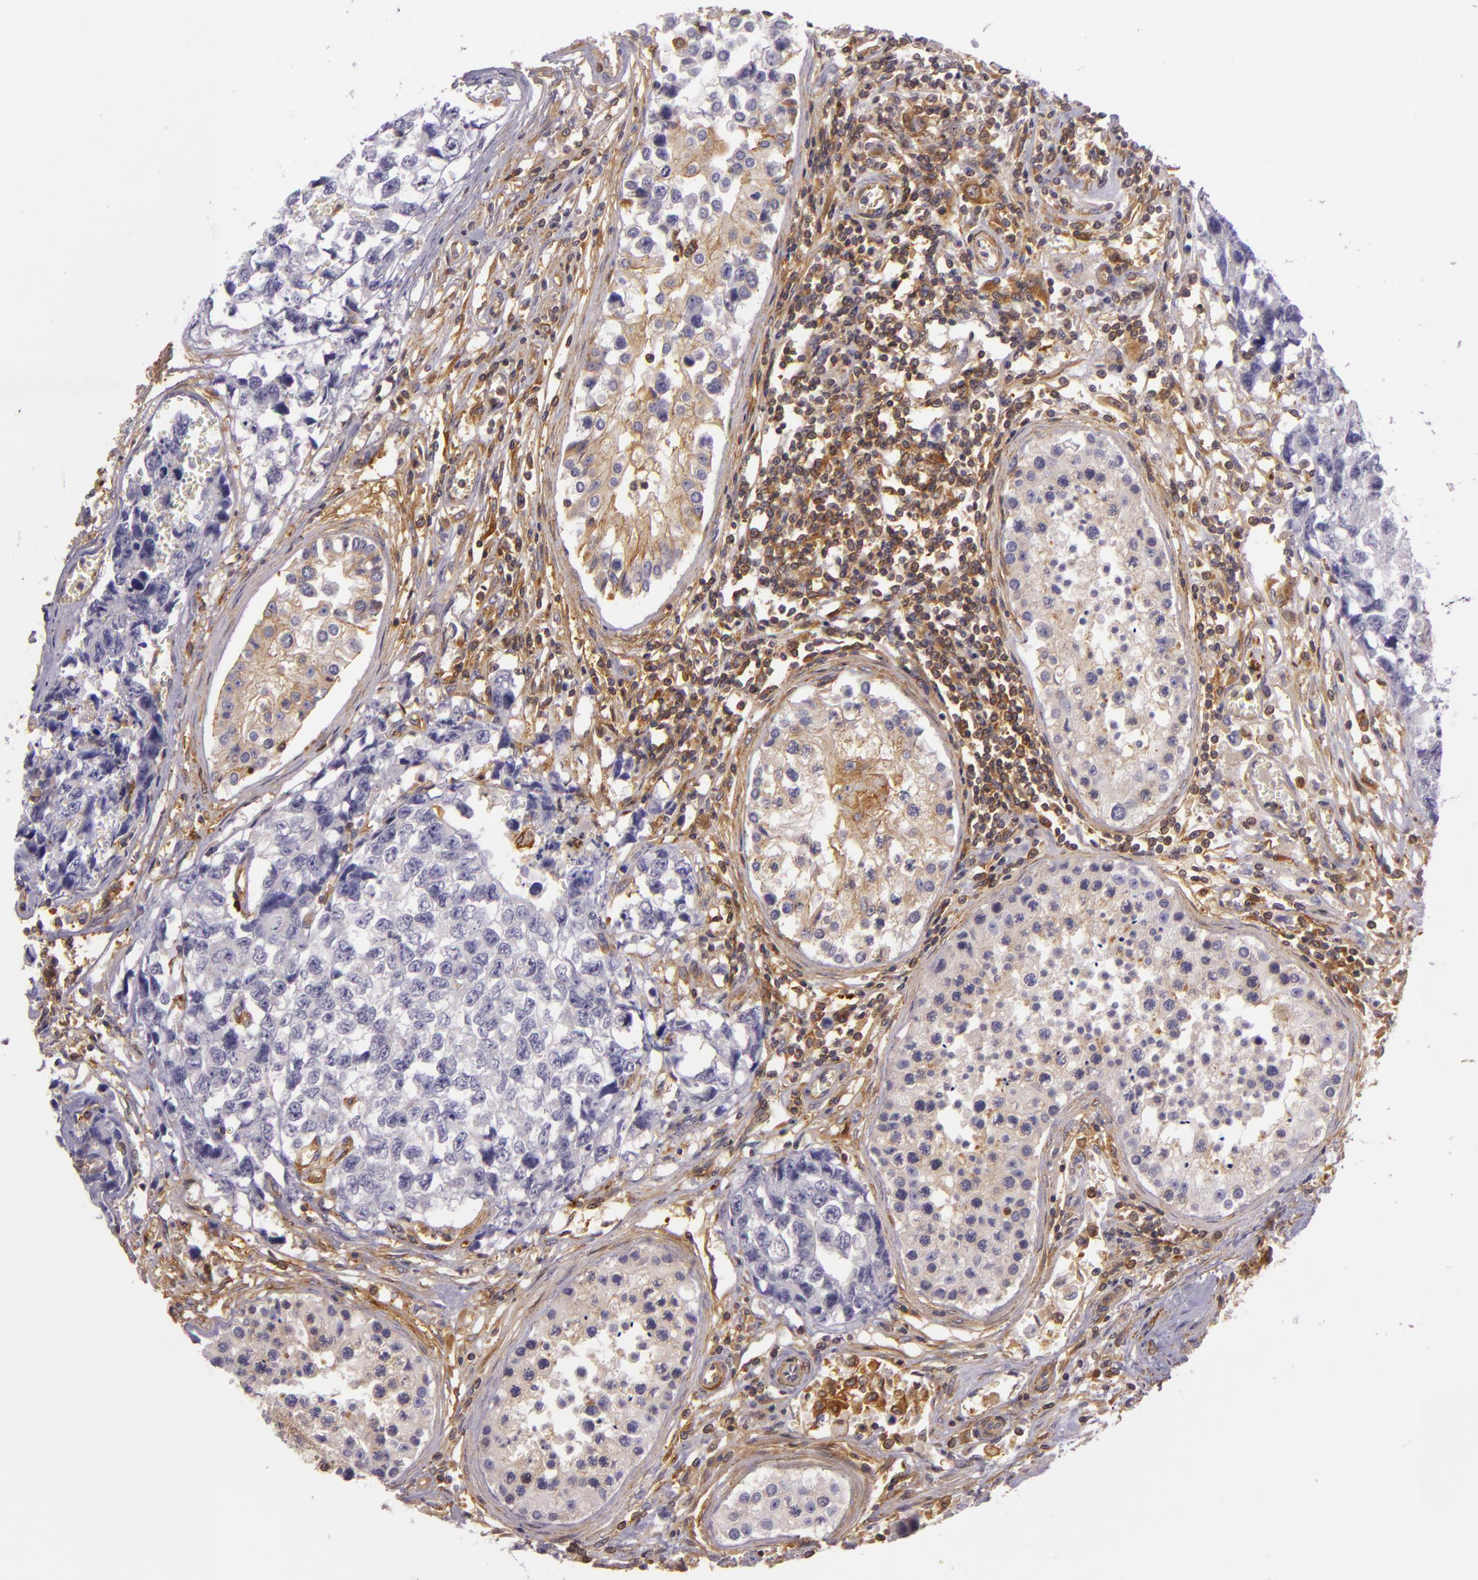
{"staining": {"intensity": "negative", "quantity": "none", "location": "none"}, "tissue": "testis cancer", "cell_type": "Tumor cells", "image_type": "cancer", "snomed": [{"axis": "morphology", "description": "Carcinoma, Embryonal, NOS"}, {"axis": "topography", "description": "Testis"}], "caption": "DAB immunohistochemical staining of embryonal carcinoma (testis) demonstrates no significant positivity in tumor cells. (Brightfield microscopy of DAB immunohistochemistry (IHC) at high magnification).", "gene": "TLN1", "patient": {"sex": "male", "age": 31}}